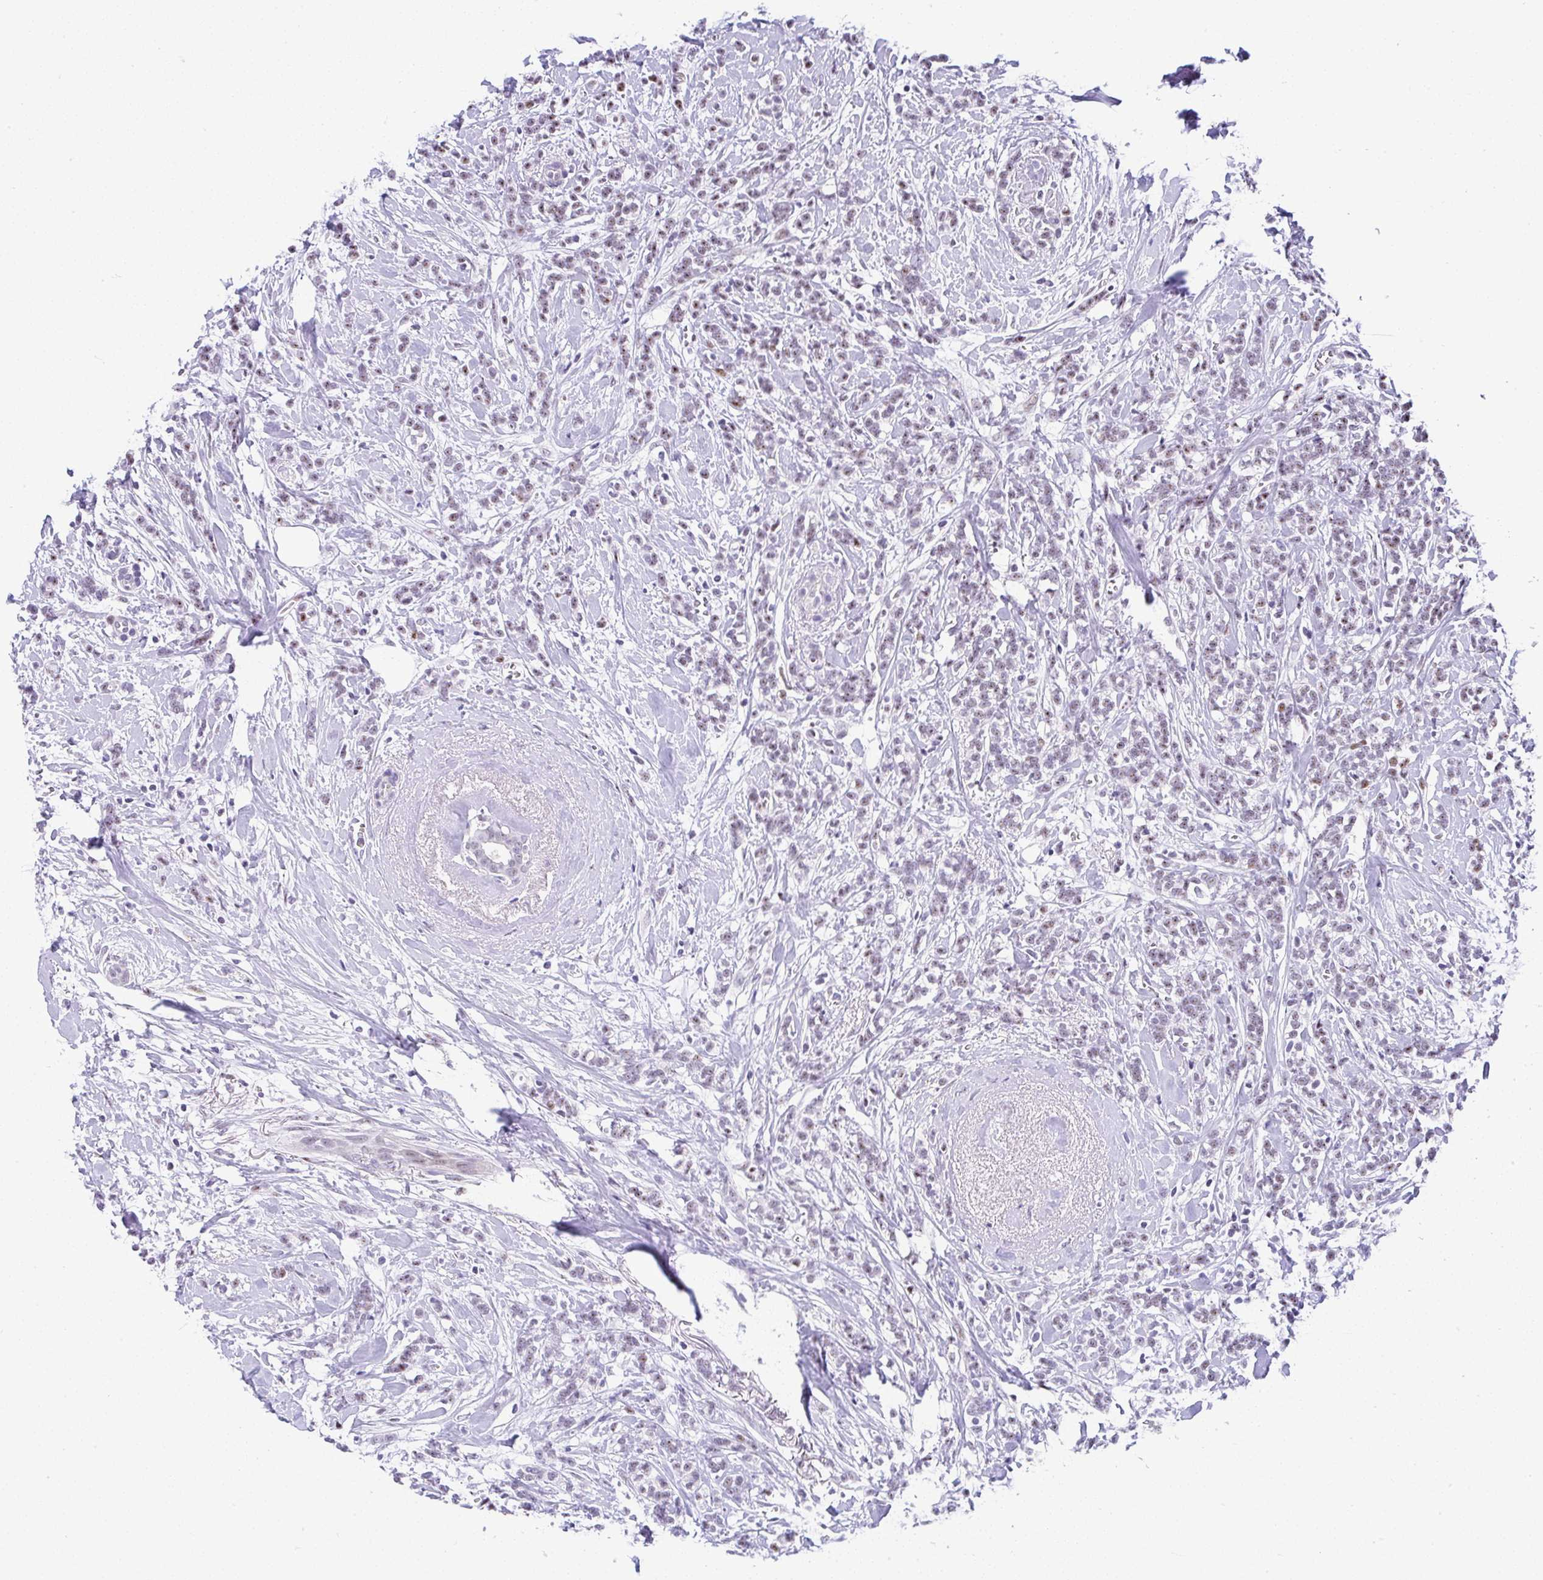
{"staining": {"intensity": "moderate", "quantity": "25%-75%", "location": "nuclear"}, "tissue": "breast cancer", "cell_type": "Tumor cells", "image_type": "cancer", "snomed": [{"axis": "morphology", "description": "Lobular carcinoma"}, {"axis": "topography", "description": "Breast"}], "caption": "An immunohistochemistry photomicrograph of tumor tissue is shown. Protein staining in brown highlights moderate nuclear positivity in breast cancer (lobular carcinoma) within tumor cells.", "gene": "NR1D2", "patient": {"sex": "female", "age": 59}}